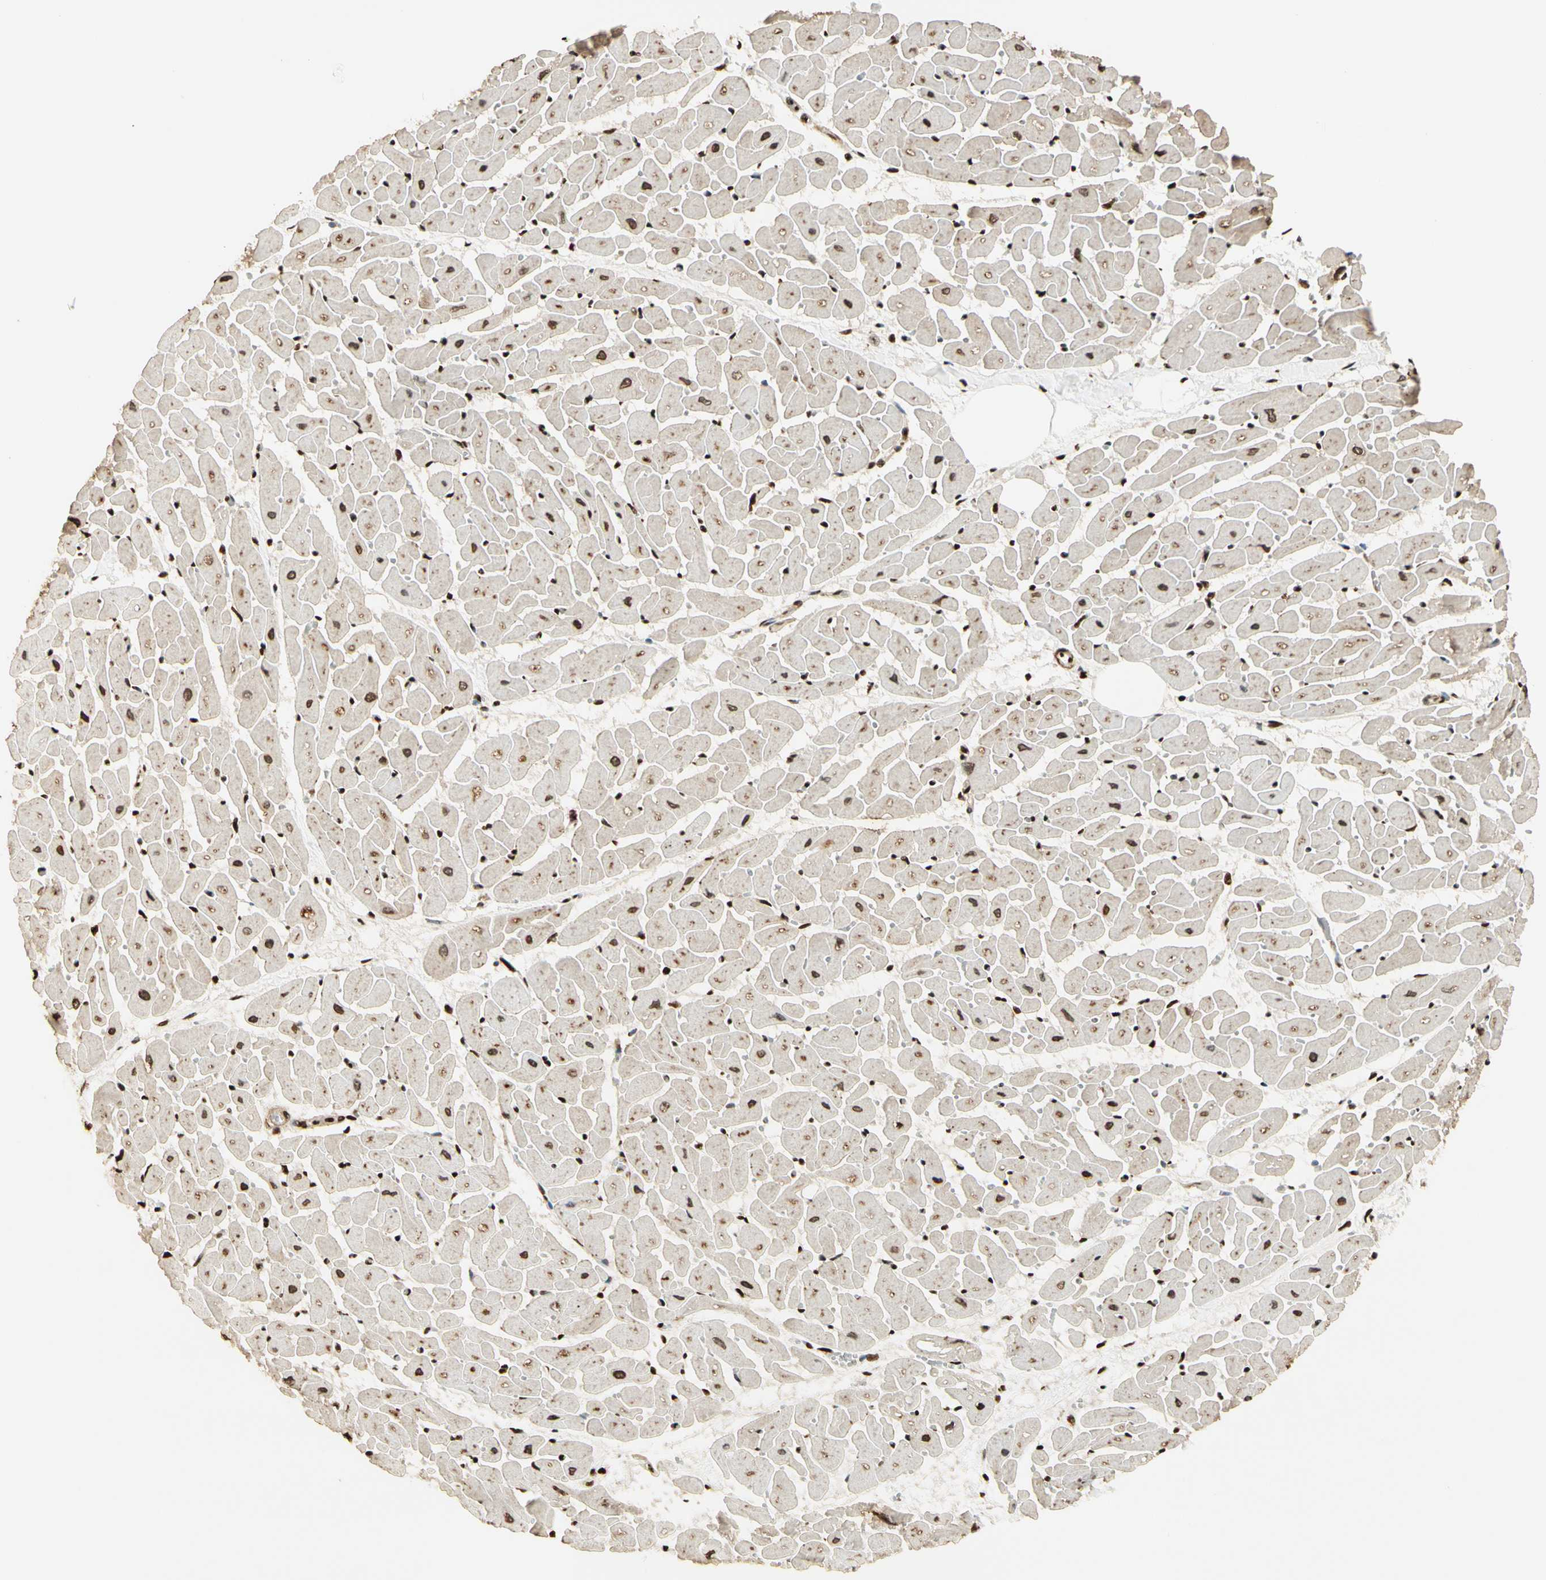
{"staining": {"intensity": "moderate", "quantity": ">75%", "location": "nuclear"}, "tissue": "heart muscle", "cell_type": "Cardiomyocytes", "image_type": "normal", "snomed": [{"axis": "morphology", "description": "Normal tissue, NOS"}, {"axis": "topography", "description": "Heart"}], "caption": "Immunohistochemical staining of normal human heart muscle exhibits moderate nuclear protein positivity in approximately >75% of cardiomyocytes.", "gene": "TSHZ3", "patient": {"sex": "female", "age": 19}}